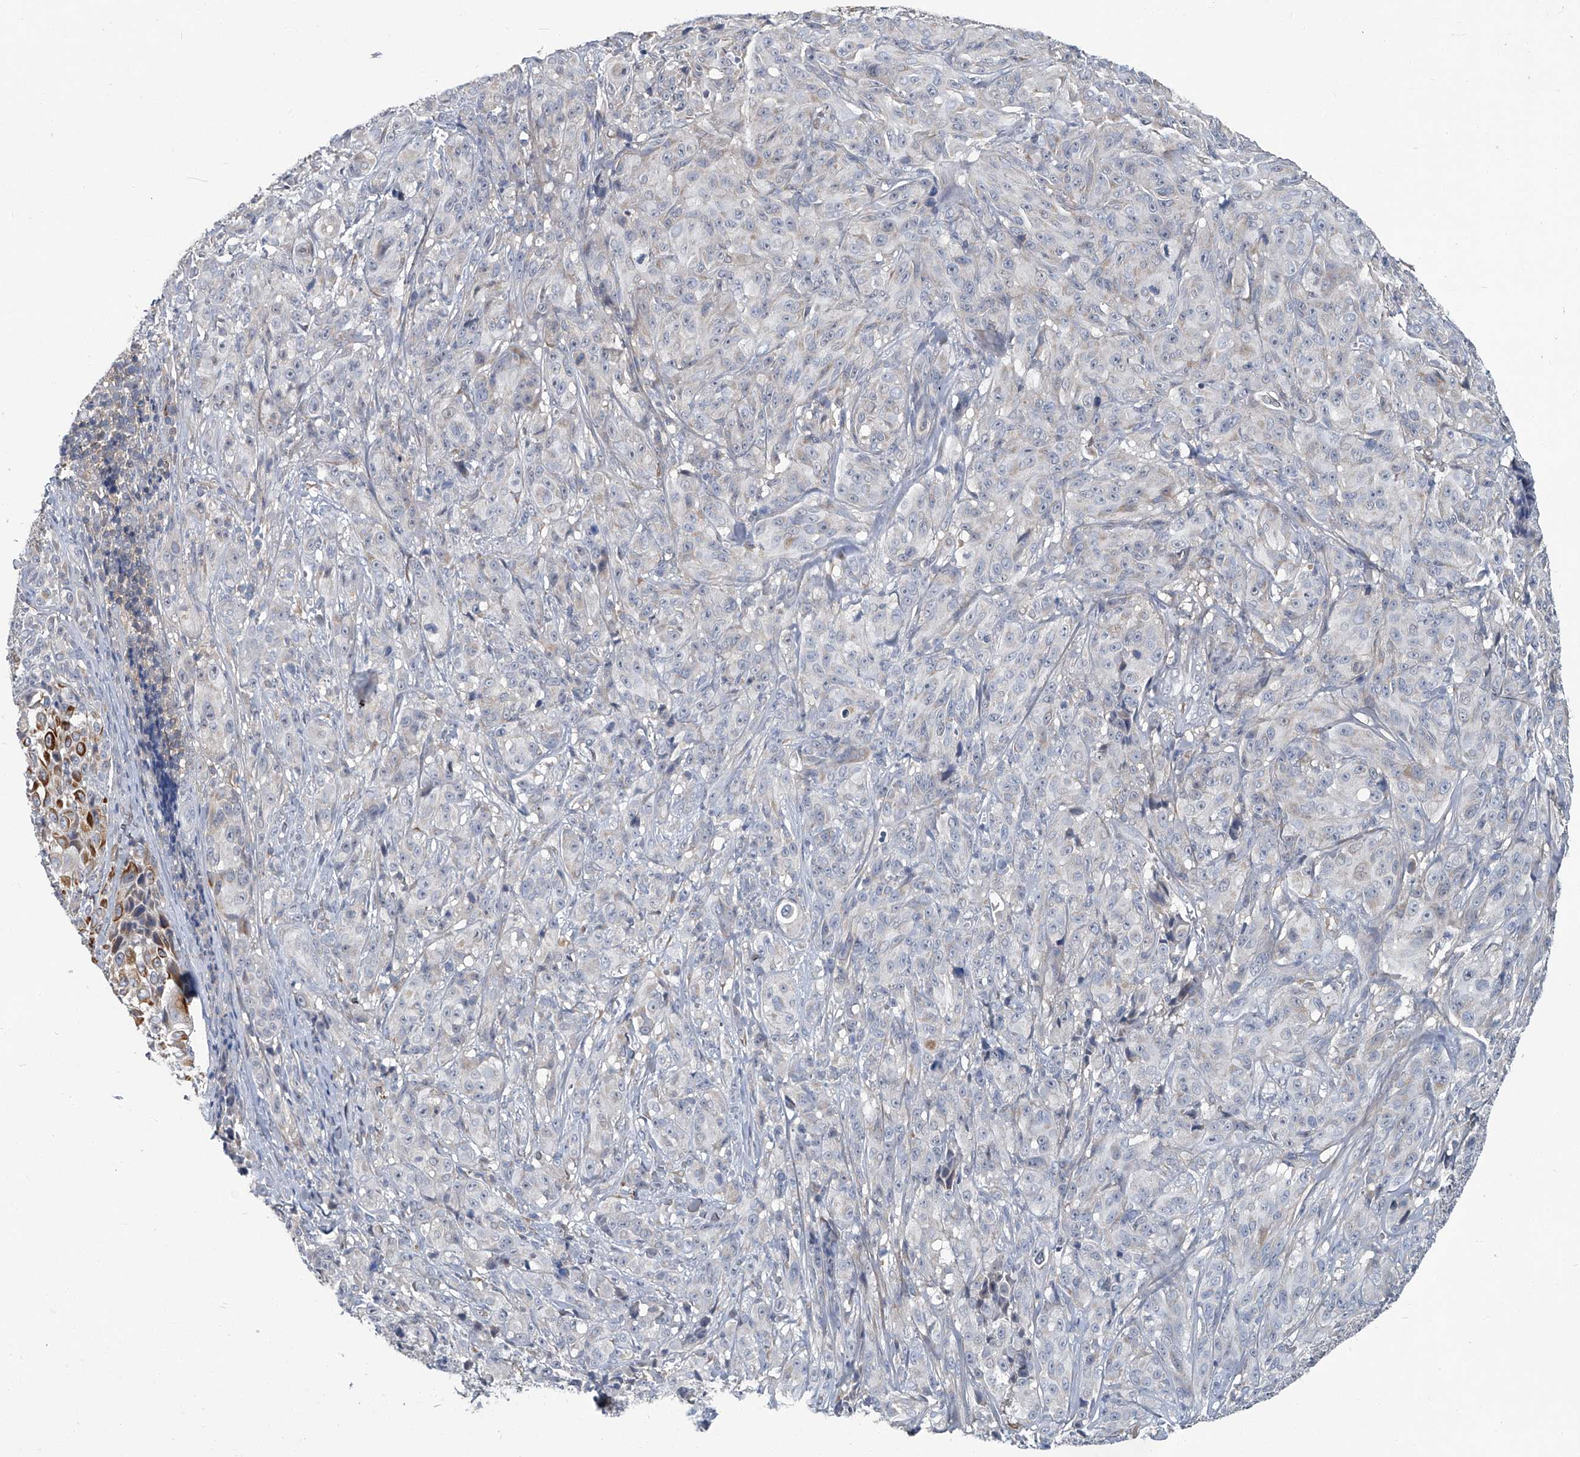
{"staining": {"intensity": "negative", "quantity": "none", "location": "none"}, "tissue": "melanoma", "cell_type": "Tumor cells", "image_type": "cancer", "snomed": [{"axis": "morphology", "description": "Malignant melanoma, NOS"}, {"axis": "topography", "description": "Skin"}], "caption": "This image is of malignant melanoma stained with immunohistochemistry to label a protein in brown with the nuclei are counter-stained blue. There is no staining in tumor cells.", "gene": "AKNAD1", "patient": {"sex": "male", "age": 73}}